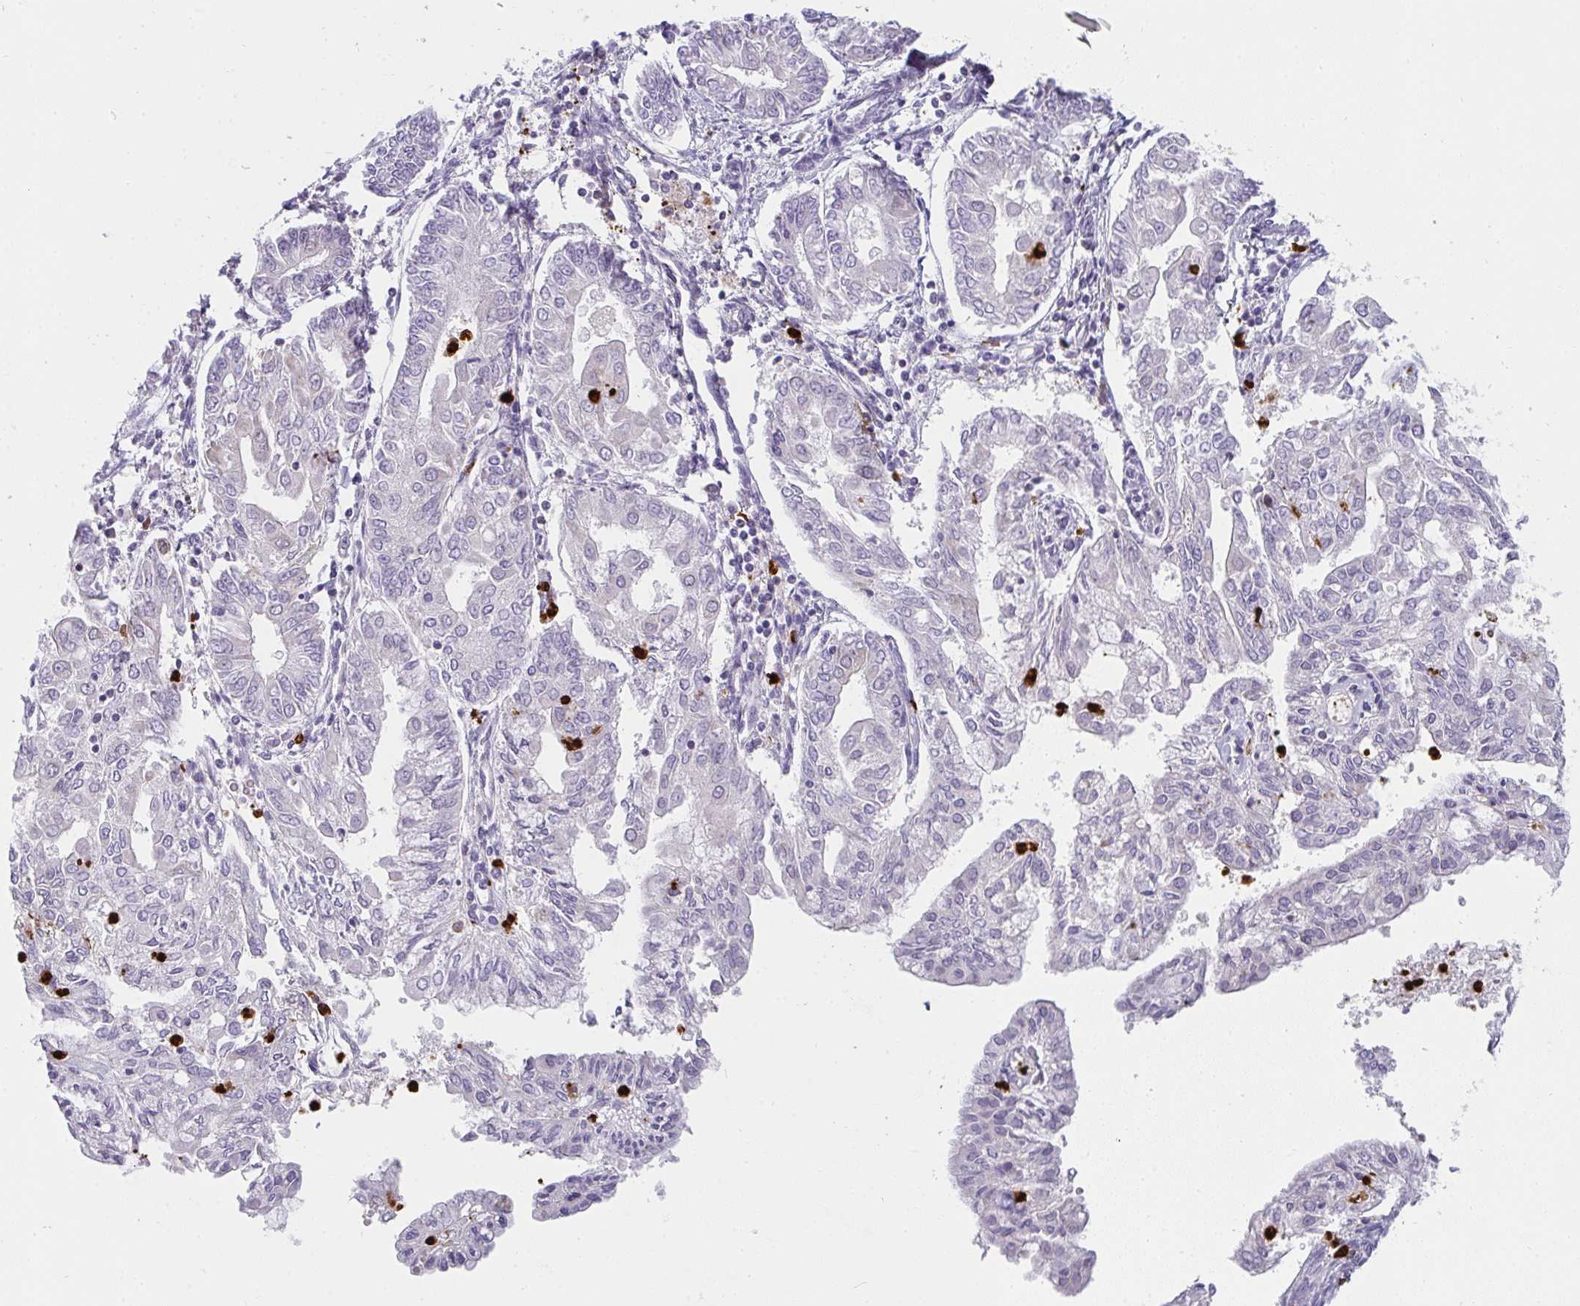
{"staining": {"intensity": "negative", "quantity": "none", "location": "none"}, "tissue": "endometrial cancer", "cell_type": "Tumor cells", "image_type": "cancer", "snomed": [{"axis": "morphology", "description": "Adenocarcinoma, NOS"}, {"axis": "topography", "description": "Endometrium"}], "caption": "DAB (3,3'-diaminobenzidine) immunohistochemical staining of human endometrial adenocarcinoma displays no significant staining in tumor cells.", "gene": "CSF3R", "patient": {"sex": "female", "age": 68}}